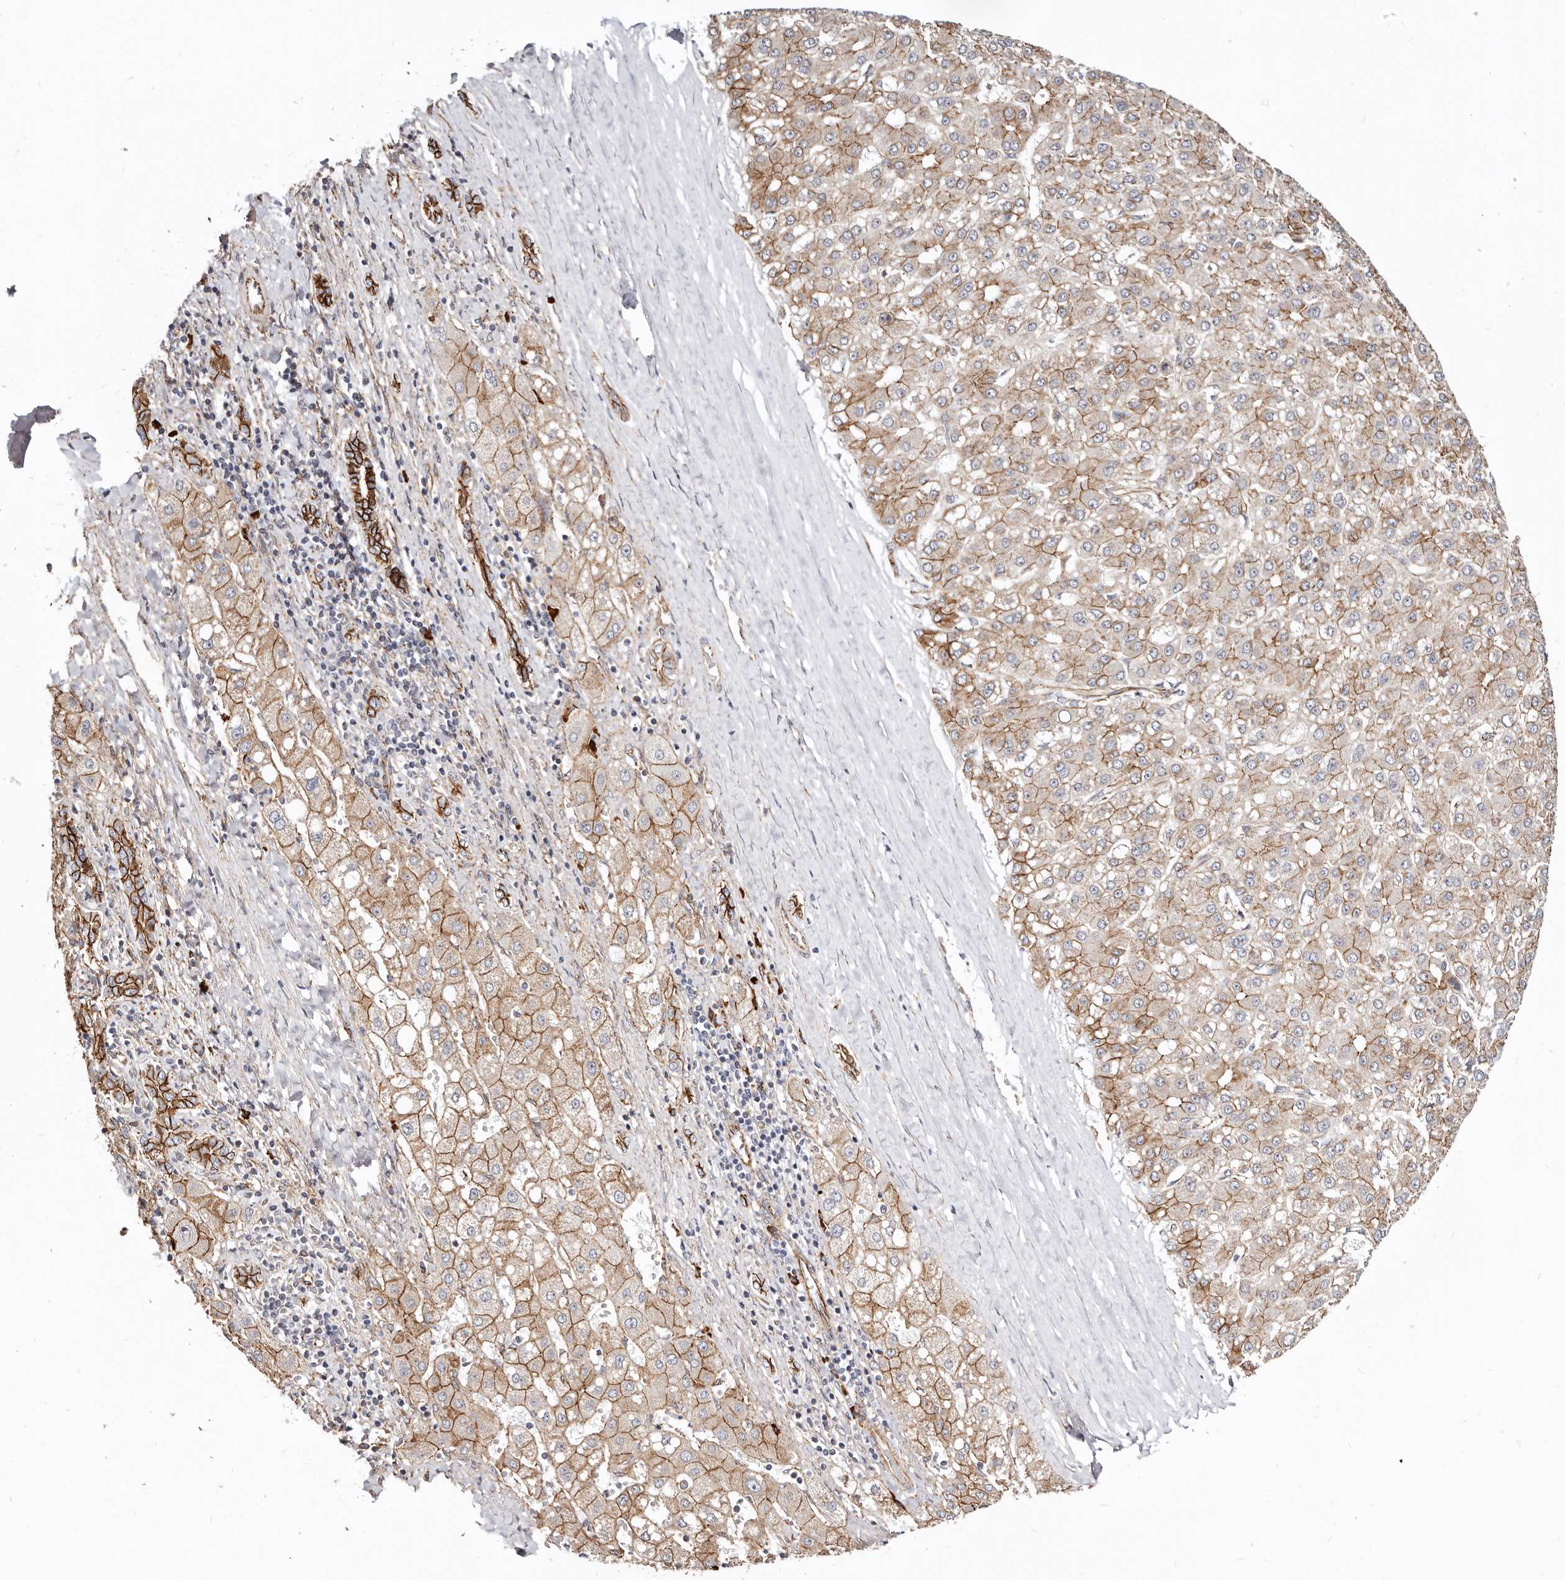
{"staining": {"intensity": "moderate", "quantity": ">75%", "location": "cytoplasmic/membranous"}, "tissue": "liver cancer", "cell_type": "Tumor cells", "image_type": "cancer", "snomed": [{"axis": "morphology", "description": "Carcinoma, Hepatocellular, NOS"}, {"axis": "topography", "description": "Liver"}], "caption": "Protein expression analysis of liver cancer shows moderate cytoplasmic/membranous positivity in approximately >75% of tumor cells.", "gene": "CTNNB1", "patient": {"sex": "male", "age": 67}}